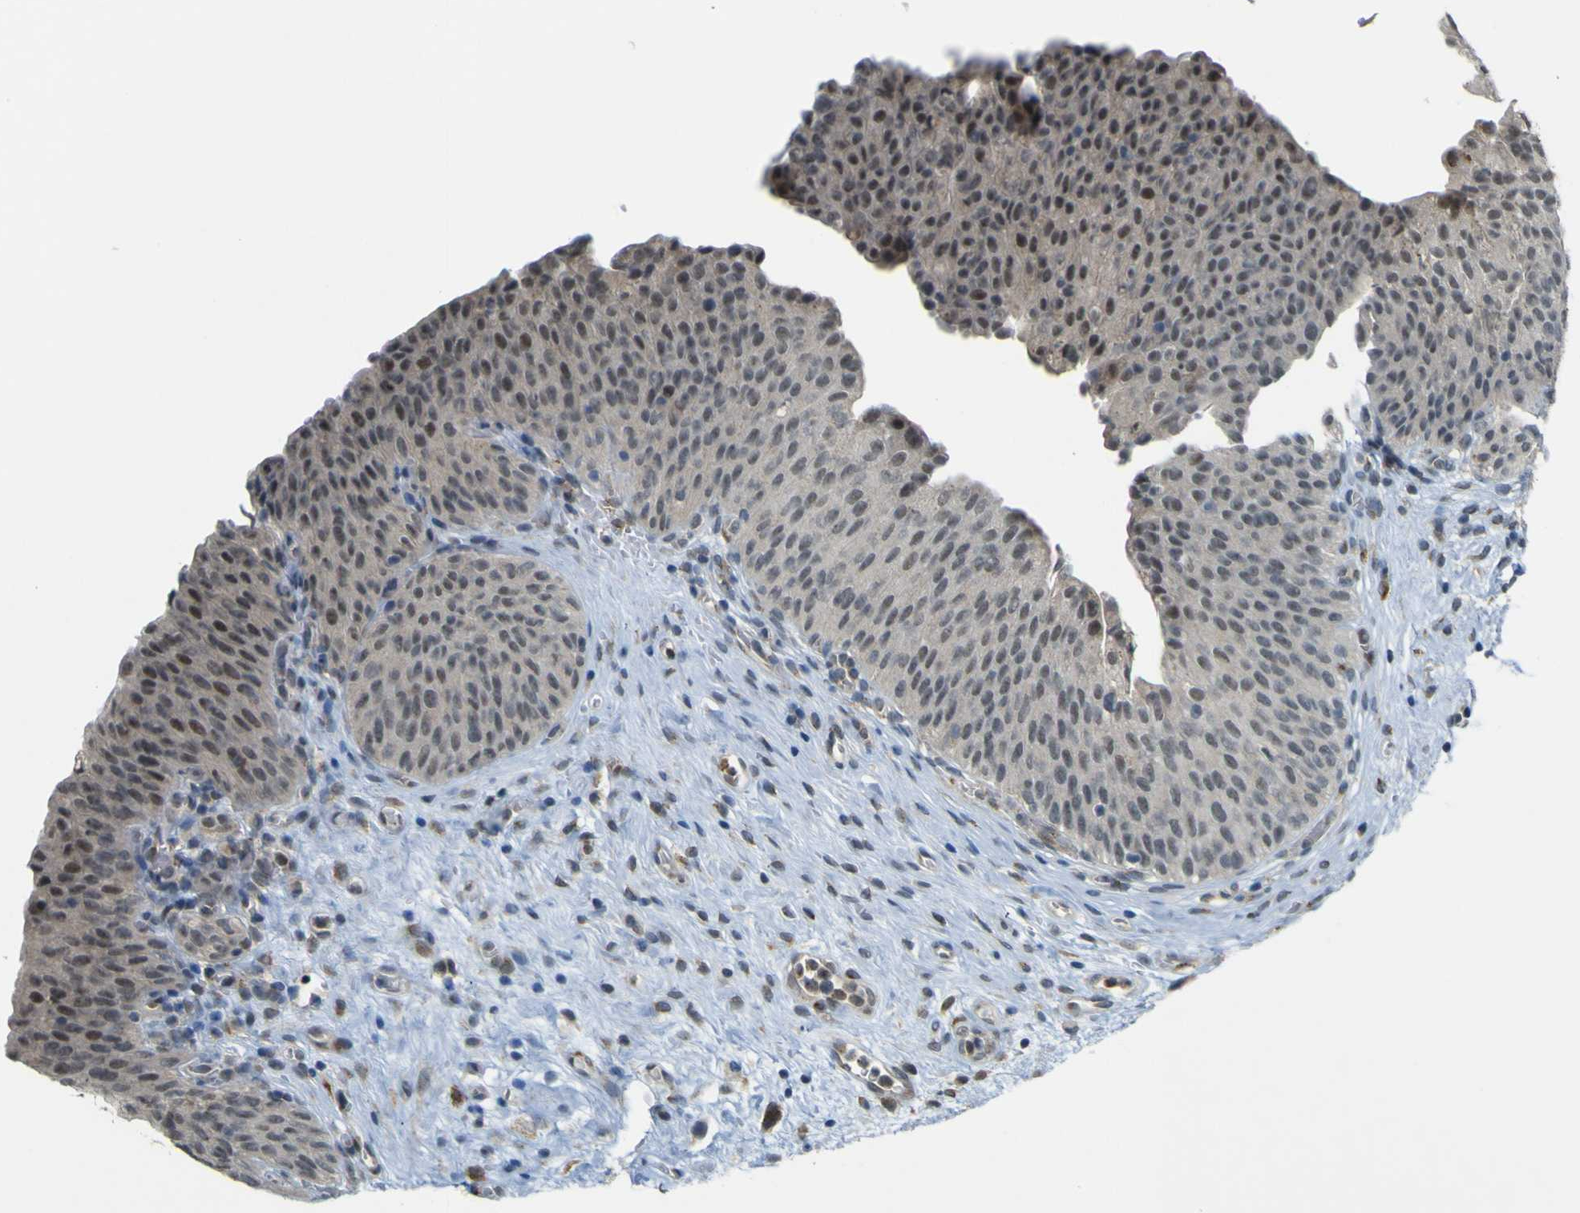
{"staining": {"intensity": "weak", "quantity": "25%-75%", "location": "cytoplasmic/membranous,nuclear"}, "tissue": "urinary bladder", "cell_type": "Urothelial cells", "image_type": "normal", "snomed": [{"axis": "morphology", "description": "Normal tissue, NOS"}, {"axis": "morphology", "description": "Dysplasia, NOS"}, {"axis": "topography", "description": "Urinary bladder"}], "caption": "Immunohistochemical staining of unremarkable human urinary bladder displays 25%-75% levels of weak cytoplasmic/membranous,nuclear protein expression in approximately 25%-75% of urothelial cells.", "gene": "IGF2R", "patient": {"sex": "male", "age": 35}}